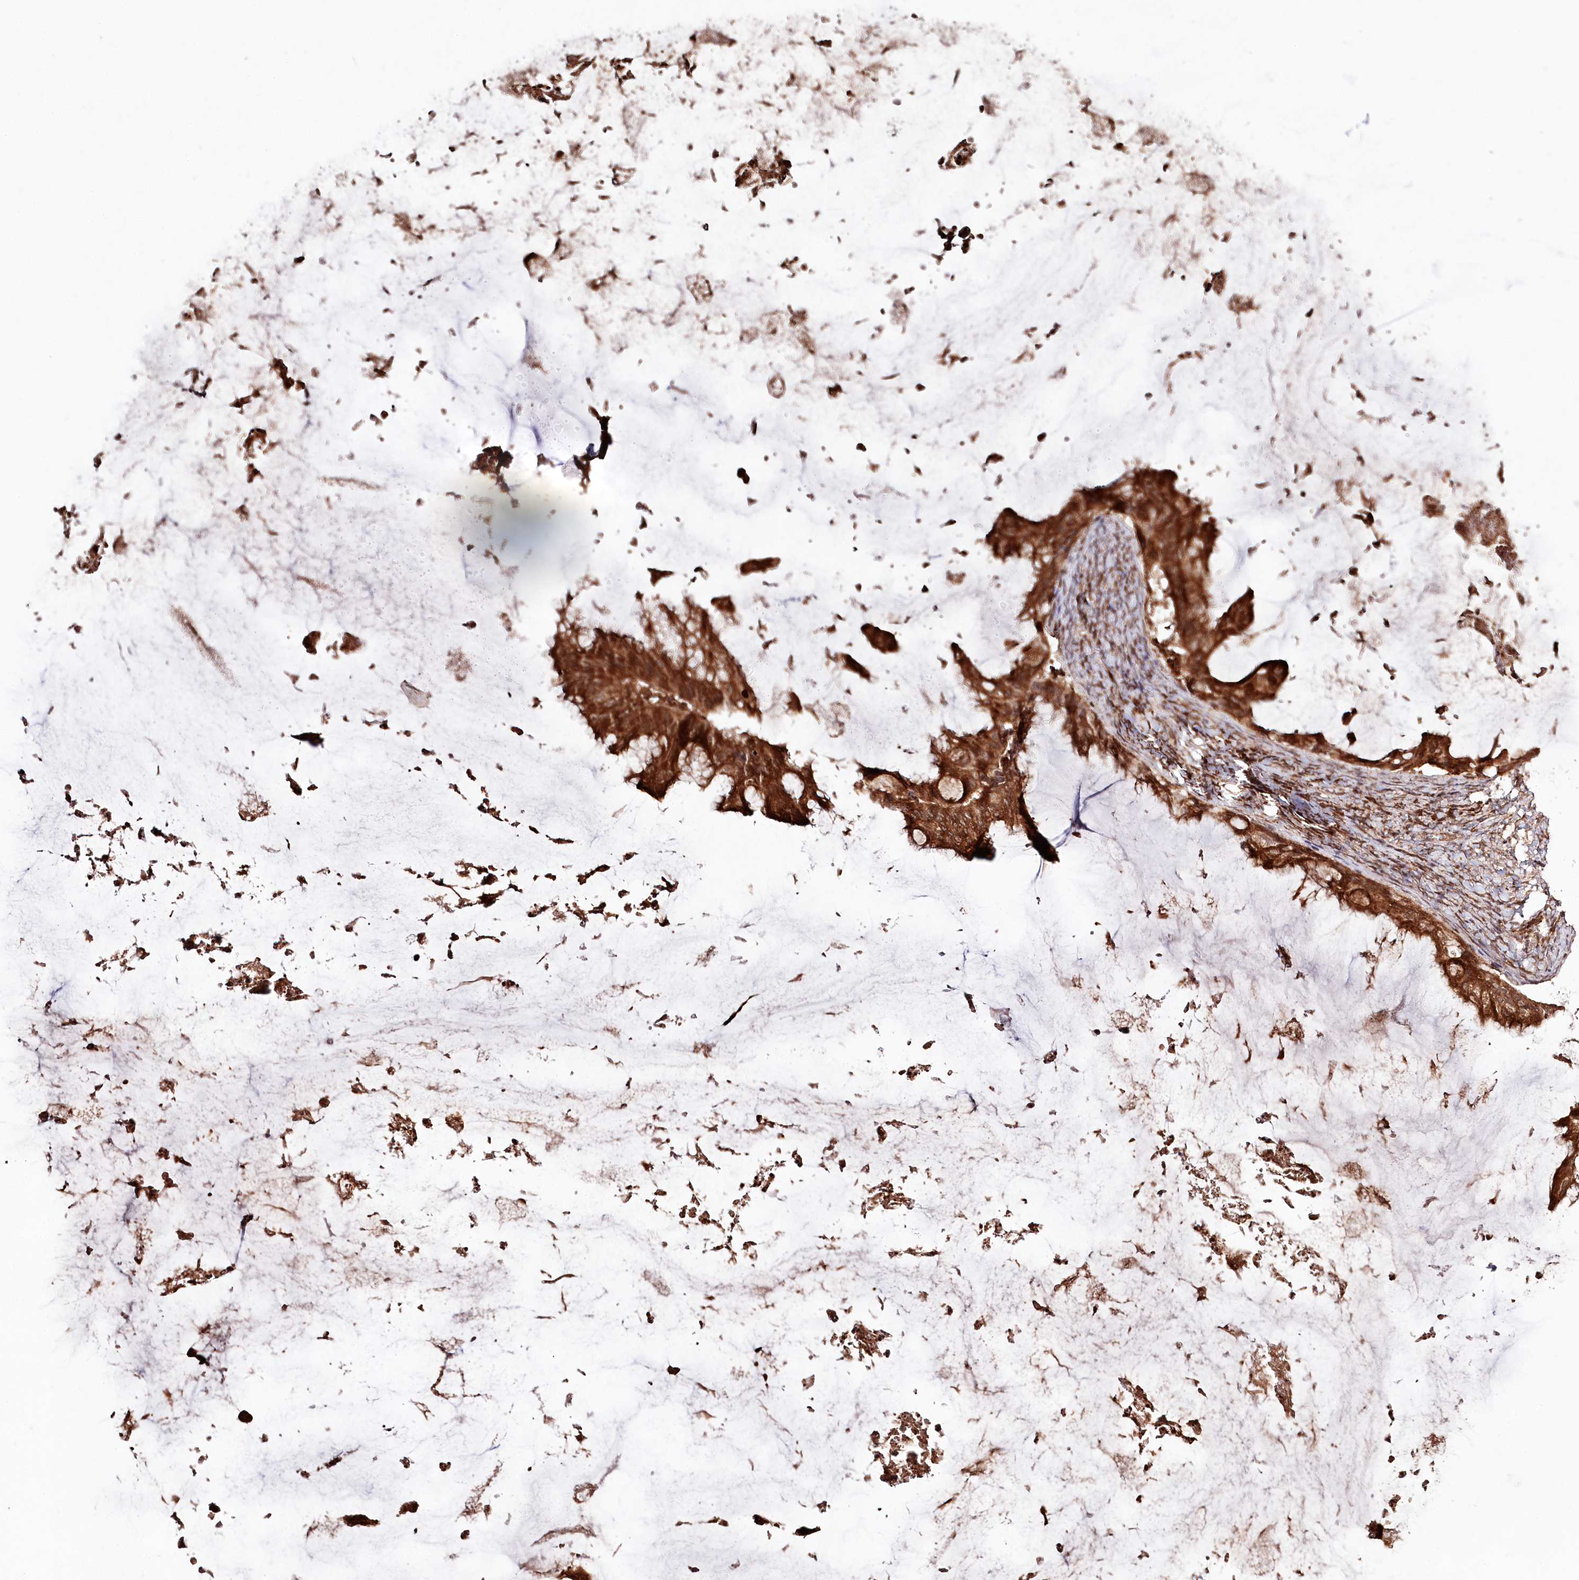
{"staining": {"intensity": "strong", "quantity": ">75%", "location": "cytoplasmic/membranous"}, "tissue": "ovarian cancer", "cell_type": "Tumor cells", "image_type": "cancer", "snomed": [{"axis": "morphology", "description": "Cystadenocarcinoma, mucinous, NOS"}, {"axis": "topography", "description": "Ovary"}], "caption": "A histopathology image of ovarian cancer (mucinous cystadenocarcinoma) stained for a protein reveals strong cytoplasmic/membranous brown staining in tumor cells. The staining is performed using DAB (3,3'-diaminobenzidine) brown chromogen to label protein expression. The nuclei are counter-stained blue using hematoxylin.", "gene": "ULK2", "patient": {"sex": "female", "age": 61}}